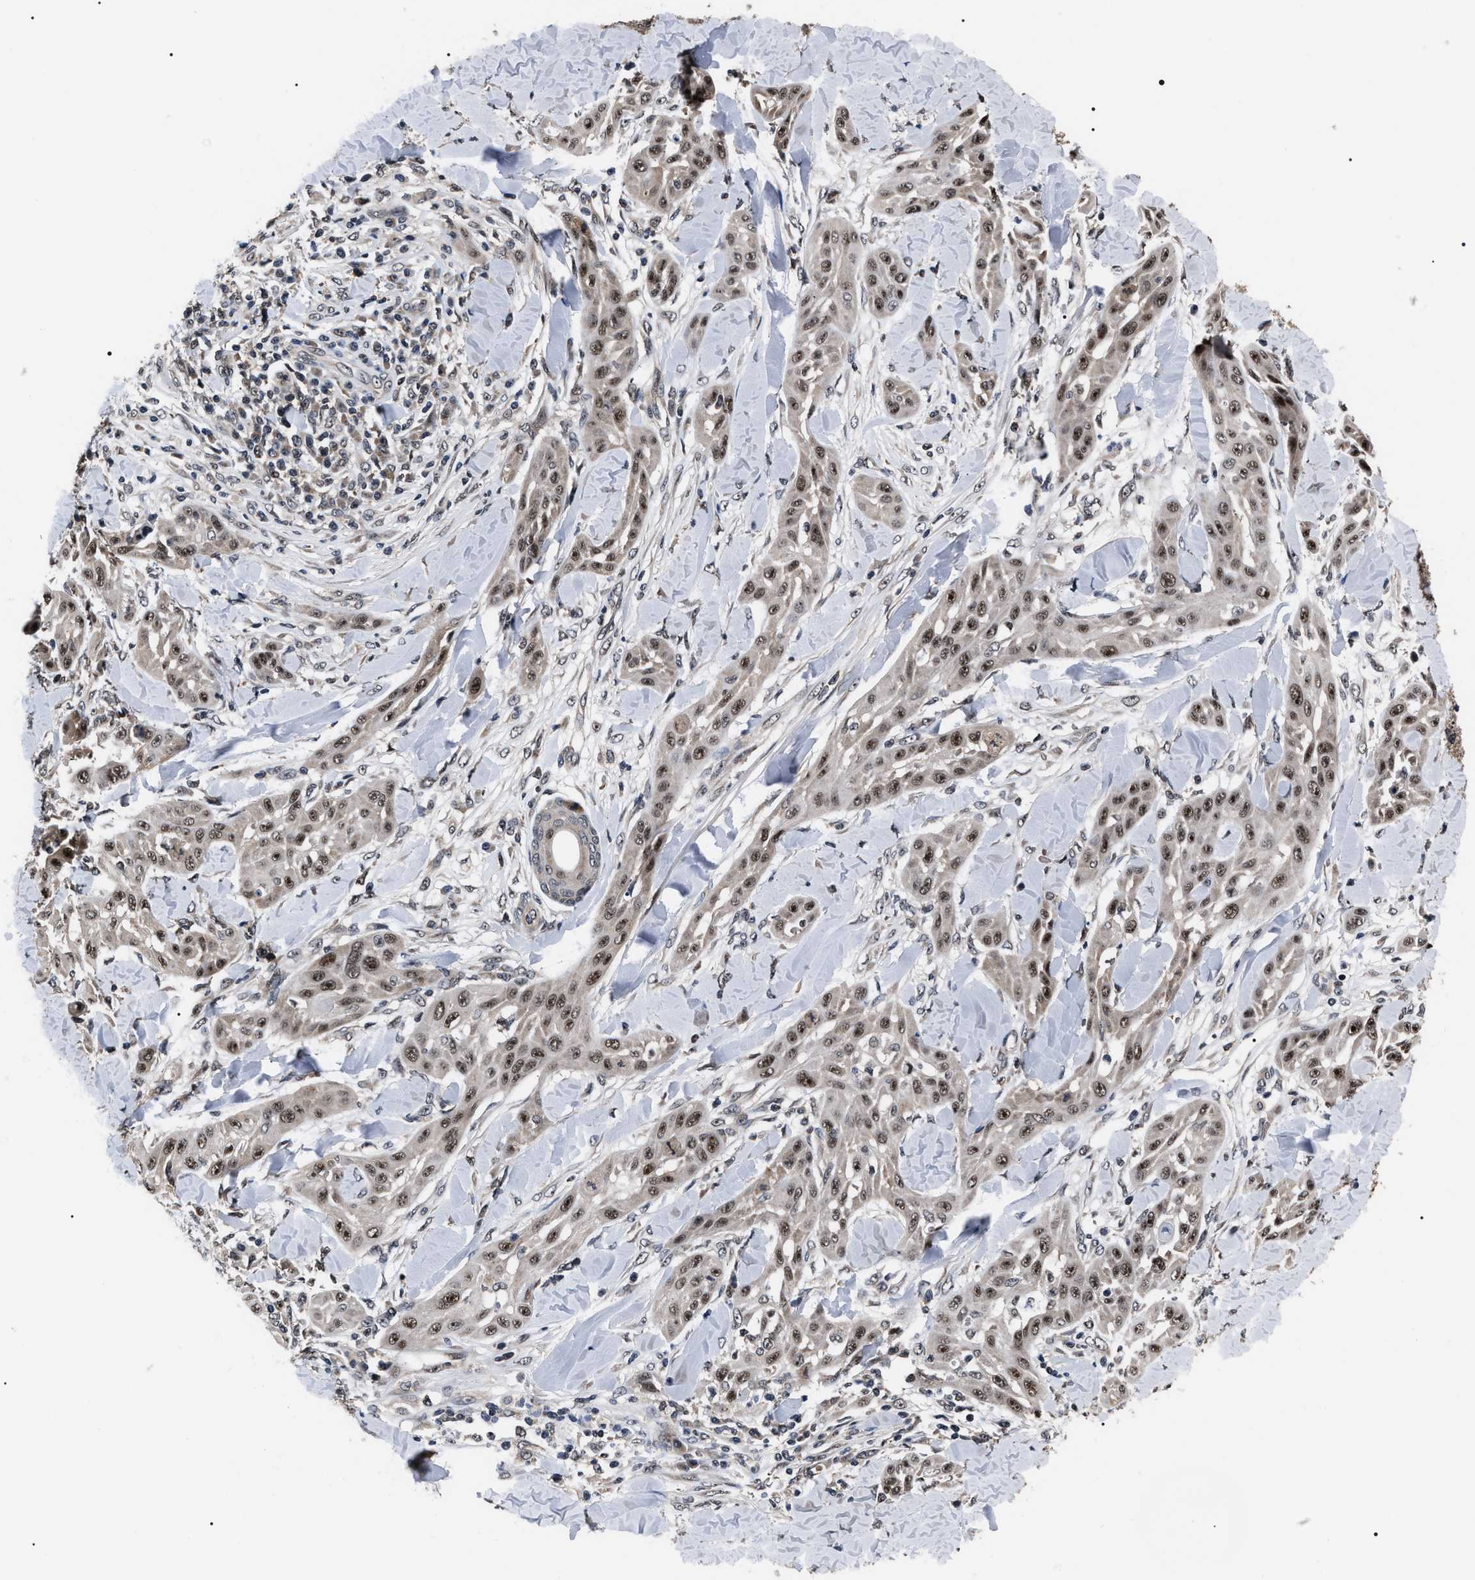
{"staining": {"intensity": "moderate", "quantity": ">75%", "location": "nuclear"}, "tissue": "skin cancer", "cell_type": "Tumor cells", "image_type": "cancer", "snomed": [{"axis": "morphology", "description": "Squamous cell carcinoma, NOS"}, {"axis": "topography", "description": "Skin"}], "caption": "DAB (3,3'-diaminobenzidine) immunohistochemical staining of skin cancer (squamous cell carcinoma) shows moderate nuclear protein staining in about >75% of tumor cells.", "gene": "CSNK2A1", "patient": {"sex": "male", "age": 24}}